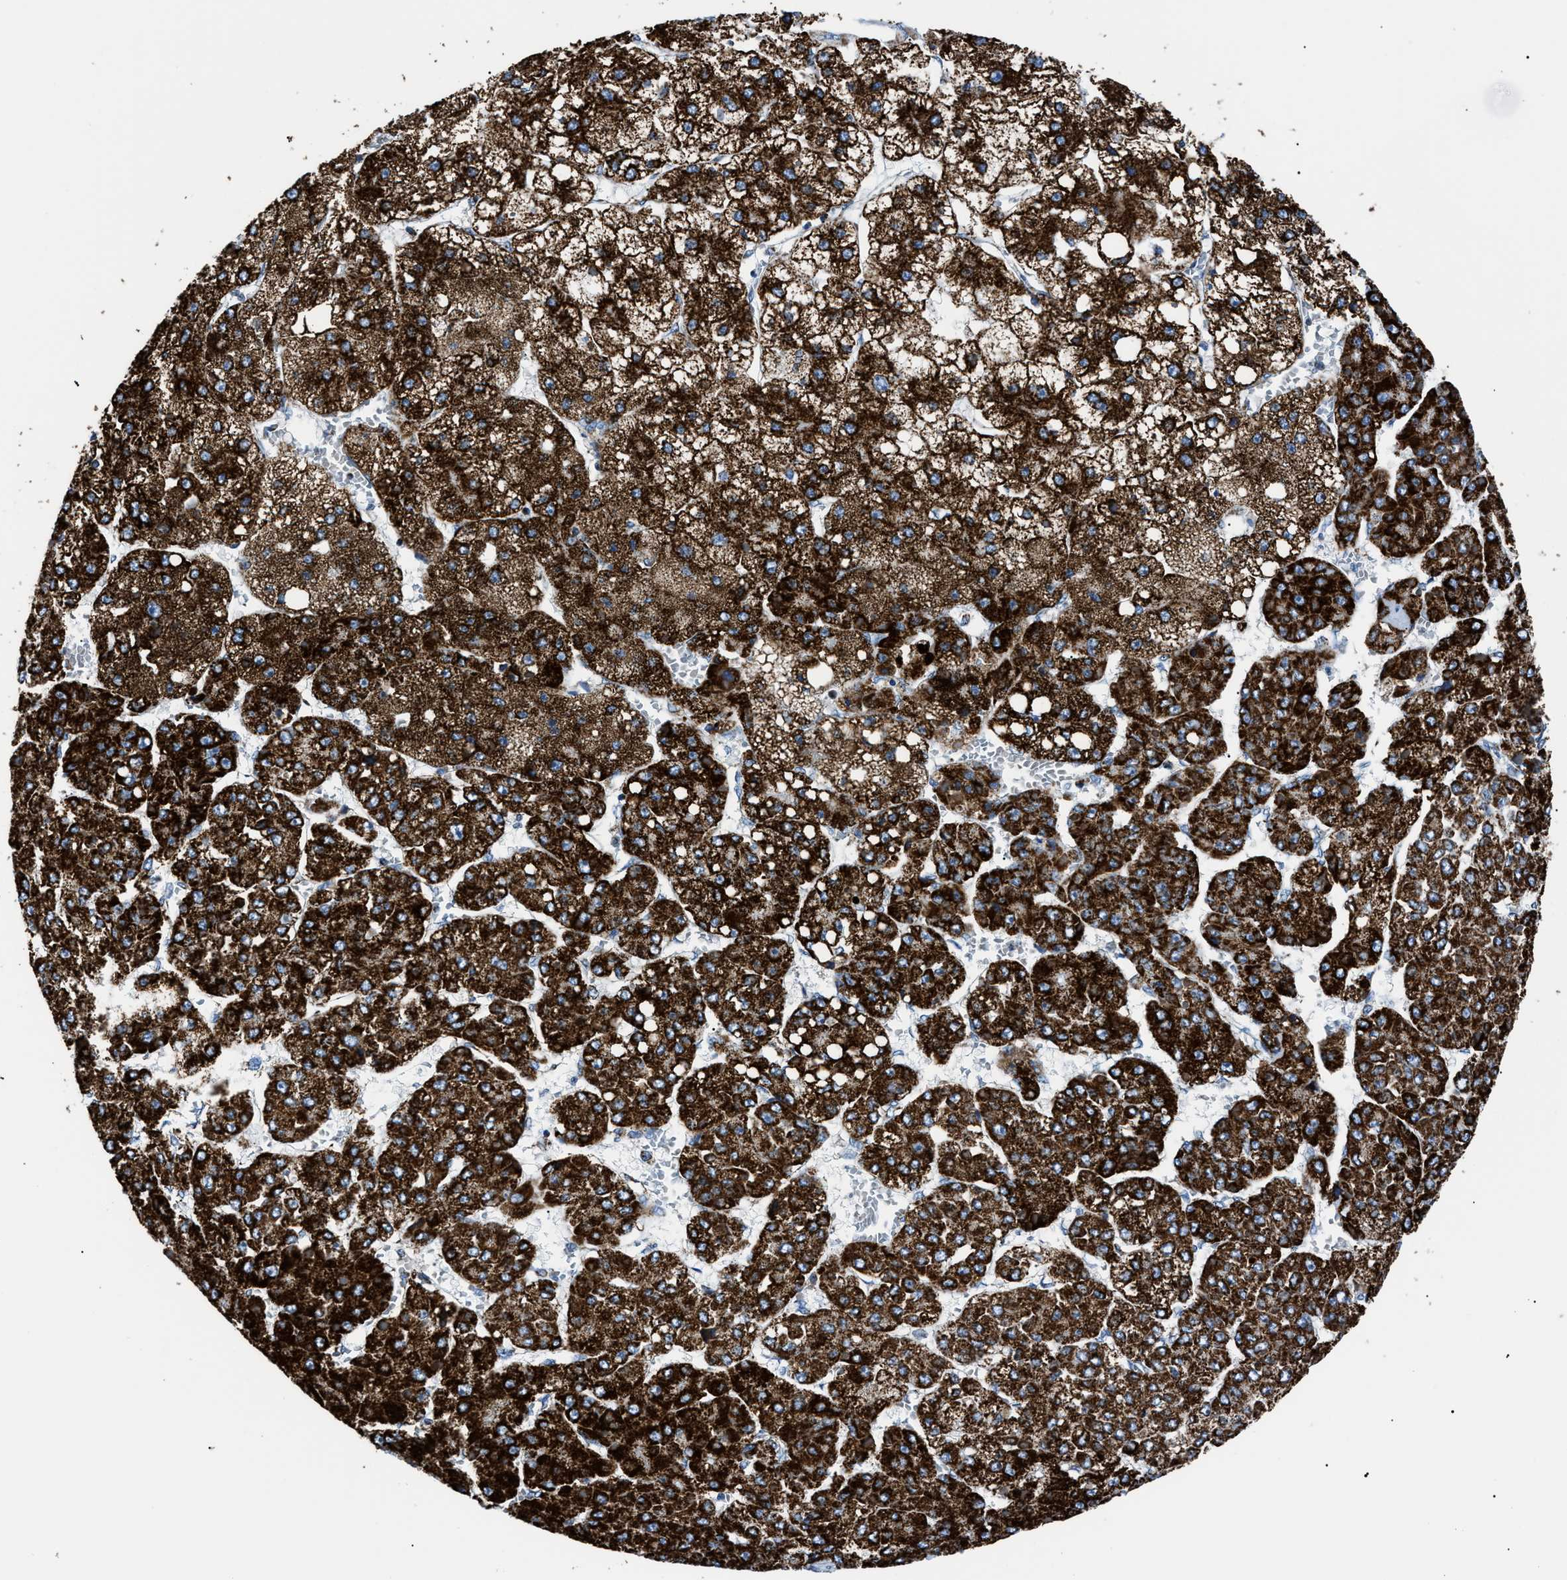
{"staining": {"intensity": "strong", "quantity": ">75%", "location": "cytoplasmic/membranous"}, "tissue": "liver cancer", "cell_type": "Tumor cells", "image_type": "cancer", "snomed": [{"axis": "morphology", "description": "Carcinoma, Hepatocellular, NOS"}, {"axis": "topography", "description": "Liver"}], "caption": "A micrograph of liver cancer (hepatocellular carcinoma) stained for a protein exhibits strong cytoplasmic/membranous brown staining in tumor cells. (DAB (3,3'-diaminobenzidine) IHC with brightfield microscopy, high magnification).", "gene": "PHB2", "patient": {"sex": "female", "age": 73}}